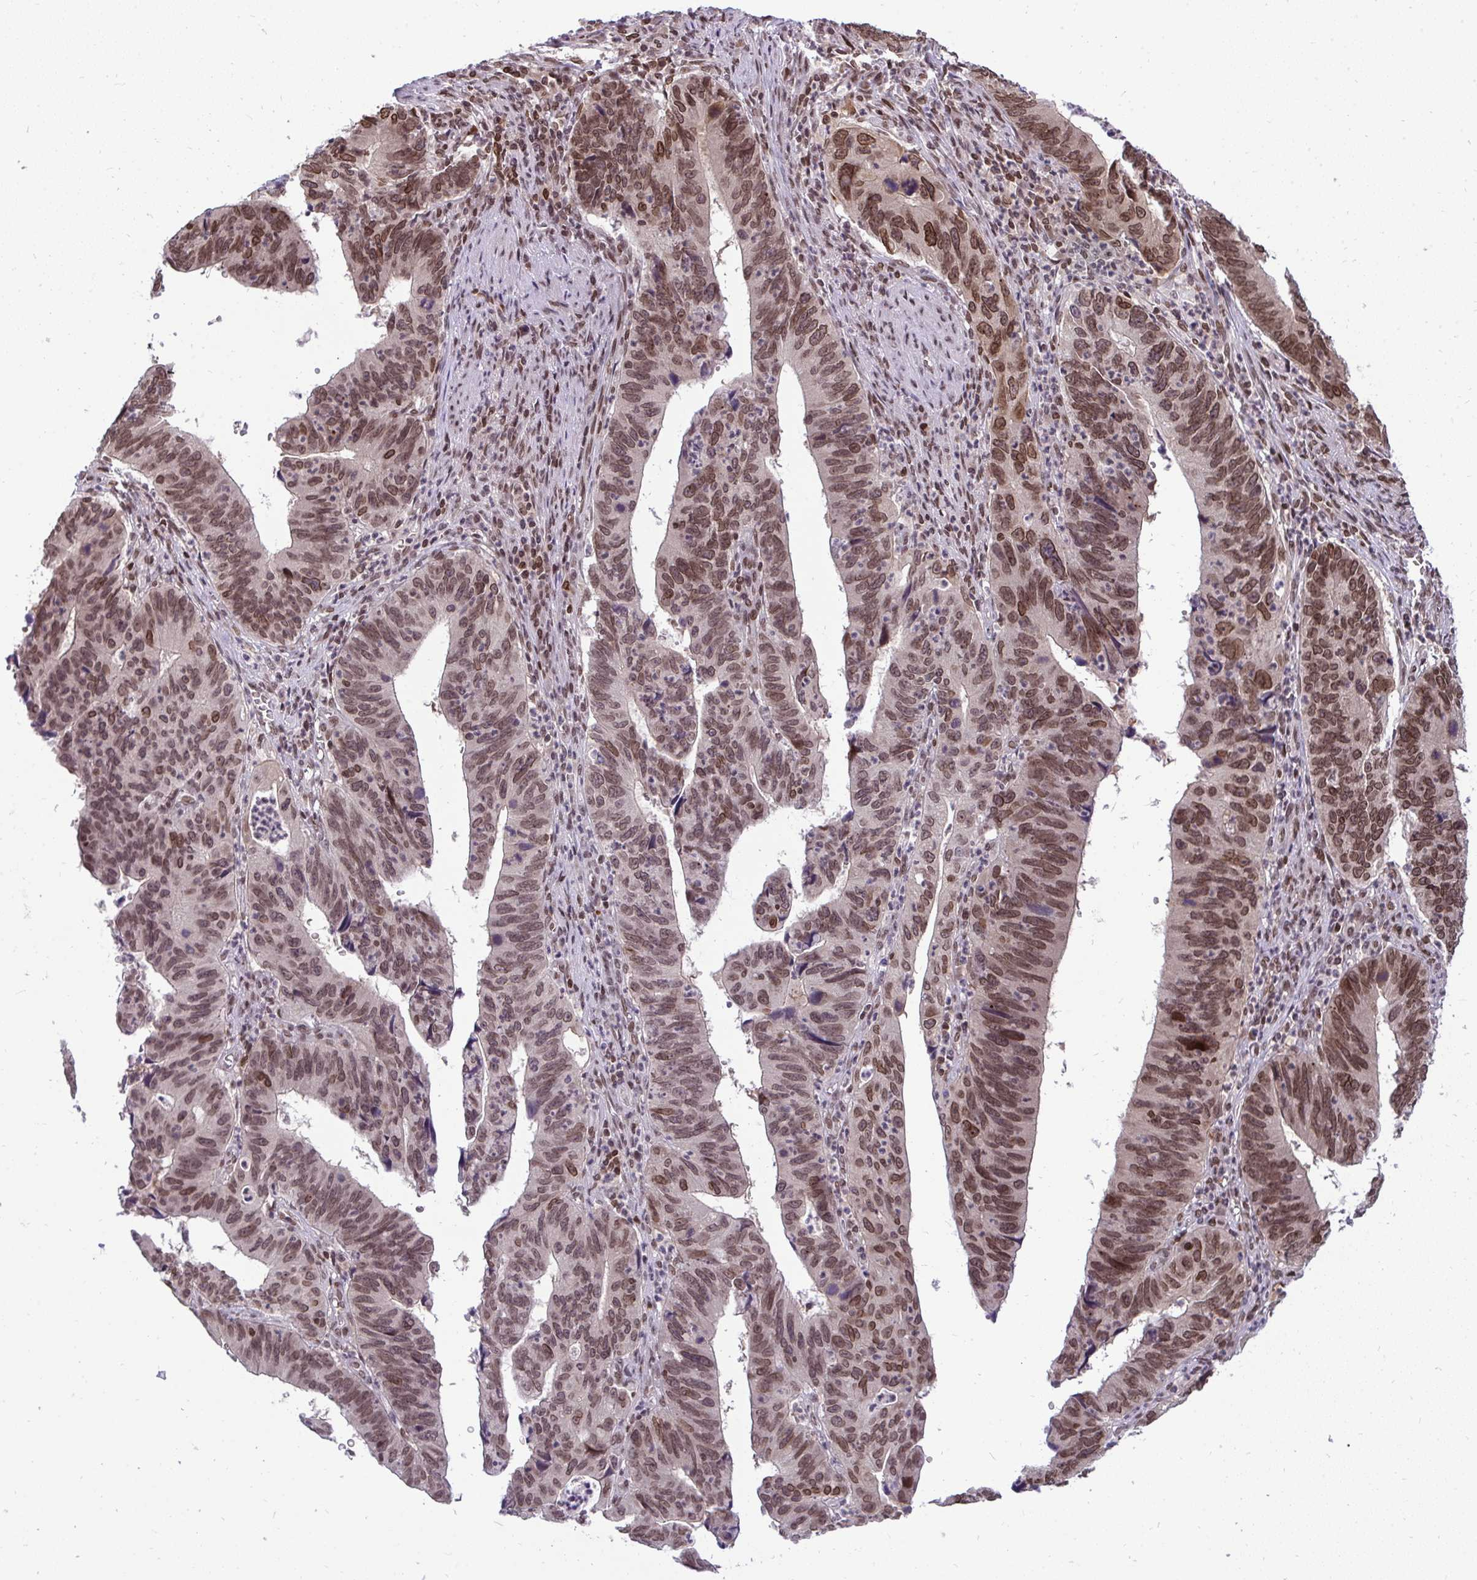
{"staining": {"intensity": "moderate", "quantity": ">75%", "location": "nuclear"}, "tissue": "stomach cancer", "cell_type": "Tumor cells", "image_type": "cancer", "snomed": [{"axis": "morphology", "description": "Adenocarcinoma, NOS"}, {"axis": "topography", "description": "Stomach"}], "caption": "Protein staining of adenocarcinoma (stomach) tissue exhibits moderate nuclear staining in about >75% of tumor cells.", "gene": "JPT1", "patient": {"sex": "male", "age": 59}}